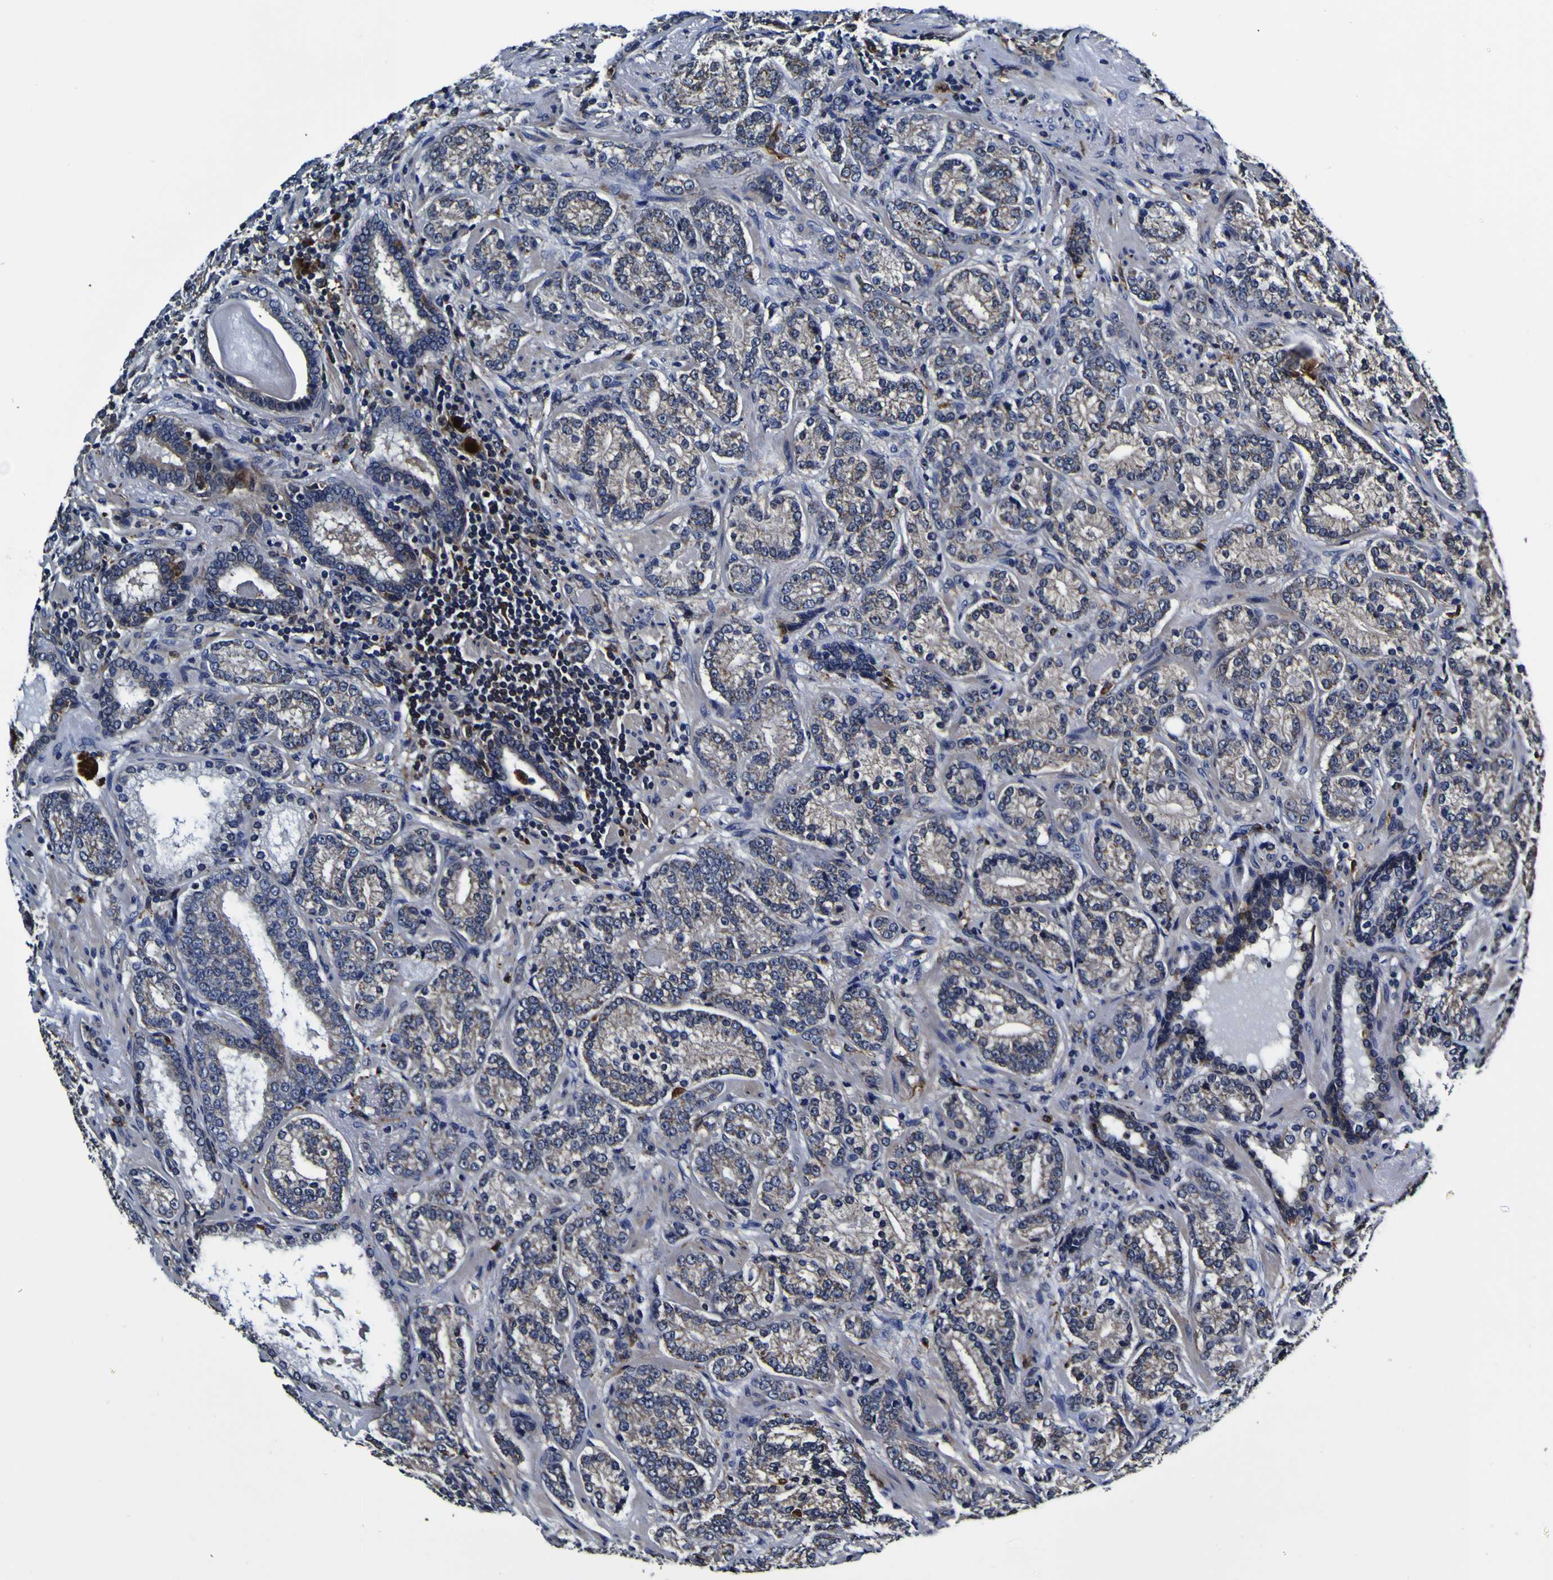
{"staining": {"intensity": "negative", "quantity": "none", "location": "none"}, "tissue": "prostate cancer", "cell_type": "Tumor cells", "image_type": "cancer", "snomed": [{"axis": "morphology", "description": "Adenocarcinoma, High grade"}, {"axis": "topography", "description": "Prostate"}], "caption": "Tumor cells show no significant positivity in prostate high-grade adenocarcinoma.", "gene": "GPX1", "patient": {"sex": "male", "age": 61}}